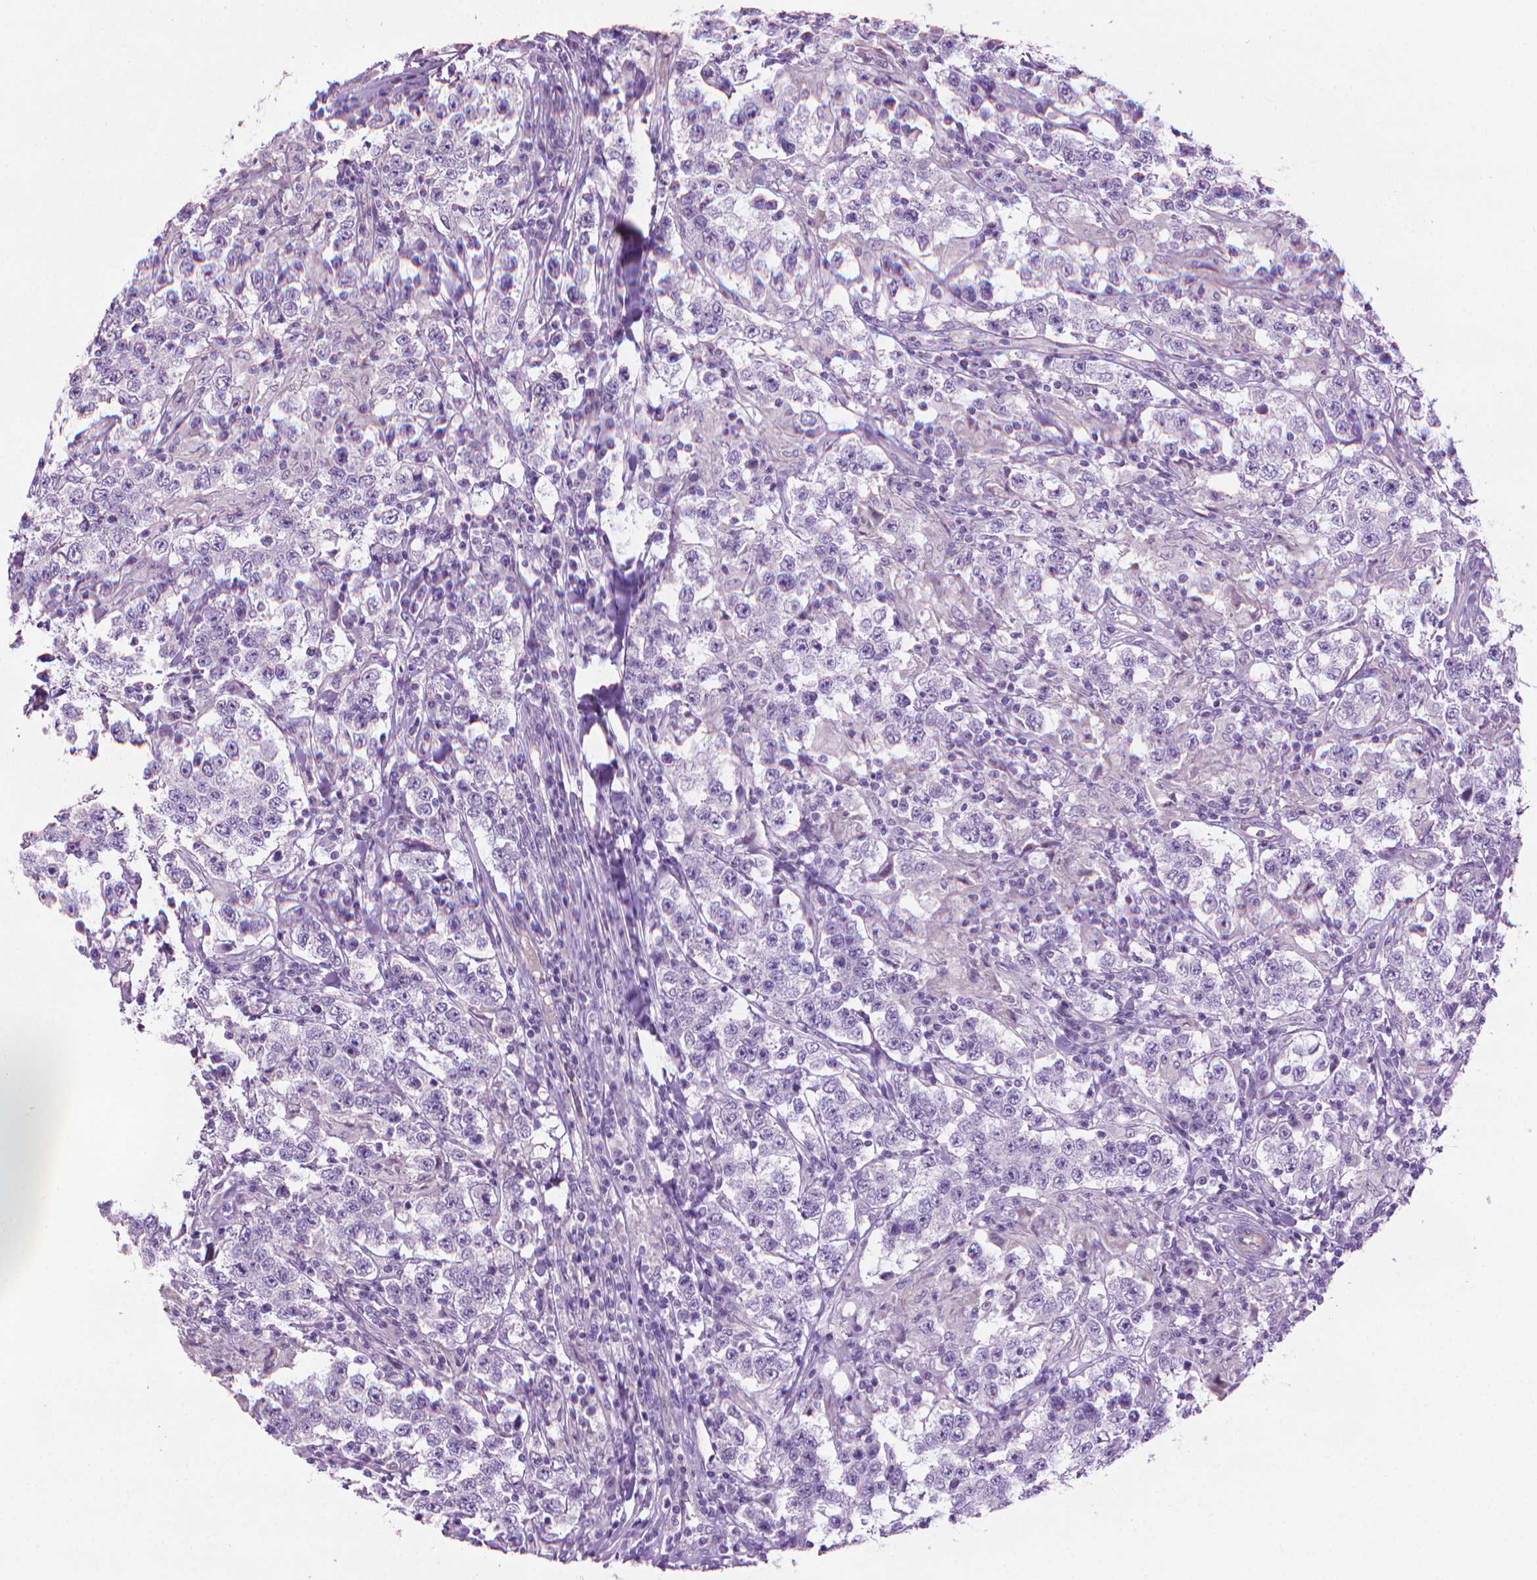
{"staining": {"intensity": "negative", "quantity": "none", "location": "none"}, "tissue": "testis cancer", "cell_type": "Tumor cells", "image_type": "cancer", "snomed": [{"axis": "morphology", "description": "Seminoma, NOS"}, {"axis": "morphology", "description": "Carcinoma, Embryonal, NOS"}, {"axis": "topography", "description": "Testis"}], "caption": "DAB (3,3'-diaminobenzidine) immunohistochemical staining of human testis embryonal carcinoma demonstrates no significant positivity in tumor cells.", "gene": "KRT73", "patient": {"sex": "male", "age": 41}}